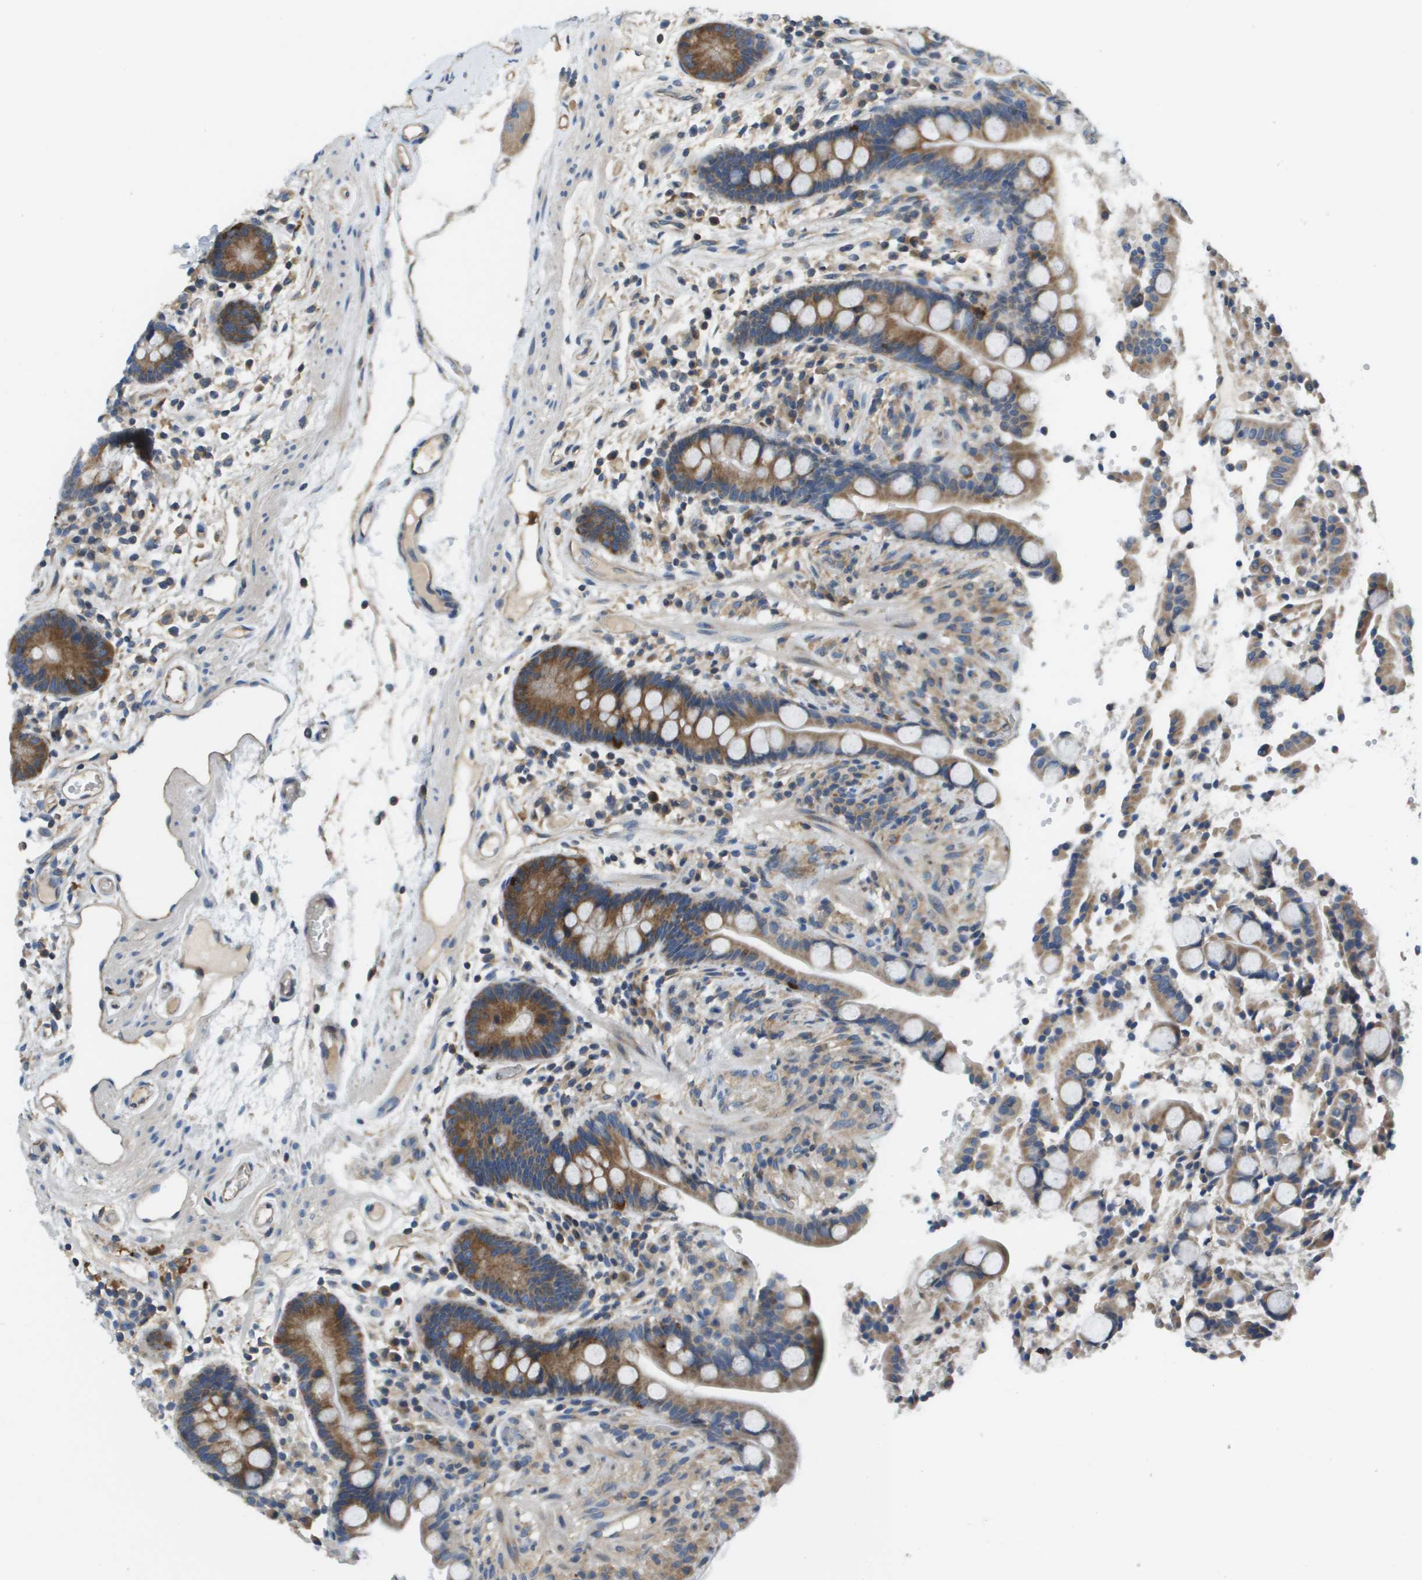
{"staining": {"intensity": "weak", "quantity": ">75%", "location": "cytoplasmic/membranous"}, "tissue": "colon", "cell_type": "Endothelial cells", "image_type": "normal", "snomed": [{"axis": "morphology", "description": "Normal tissue, NOS"}, {"axis": "topography", "description": "Colon"}], "caption": "Immunohistochemistry of normal human colon displays low levels of weak cytoplasmic/membranous expression in approximately >75% of endothelial cells.", "gene": "SAMSN1", "patient": {"sex": "male", "age": 73}}